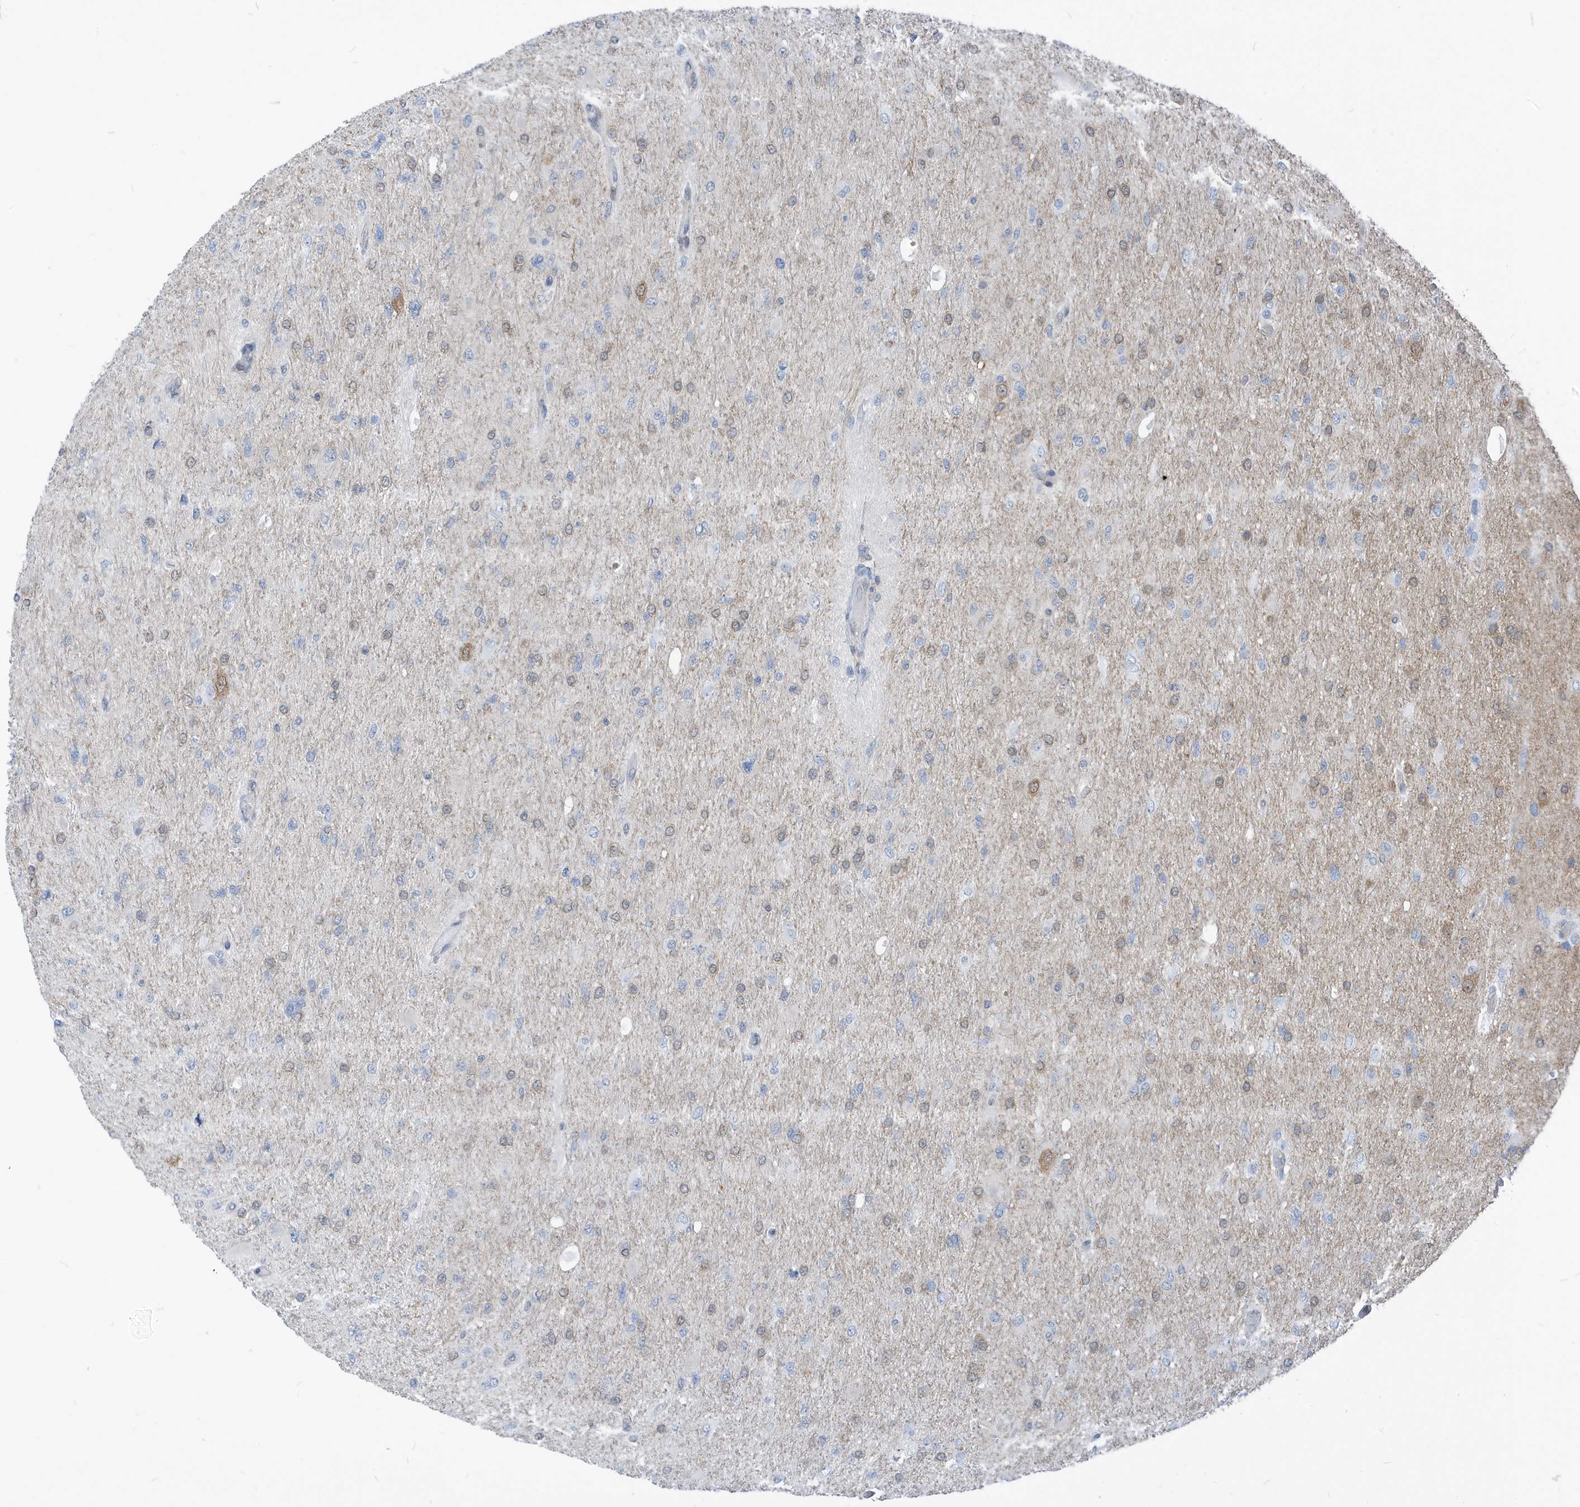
{"staining": {"intensity": "weak", "quantity": "<25%", "location": "cytoplasmic/membranous,nuclear"}, "tissue": "glioma", "cell_type": "Tumor cells", "image_type": "cancer", "snomed": [{"axis": "morphology", "description": "Glioma, malignant, High grade"}, {"axis": "topography", "description": "Cerebral cortex"}], "caption": "Tumor cells show no significant staining in malignant high-grade glioma. (DAB (3,3'-diaminobenzidine) immunohistochemistry with hematoxylin counter stain).", "gene": "NCOA7", "patient": {"sex": "female", "age": 36}}